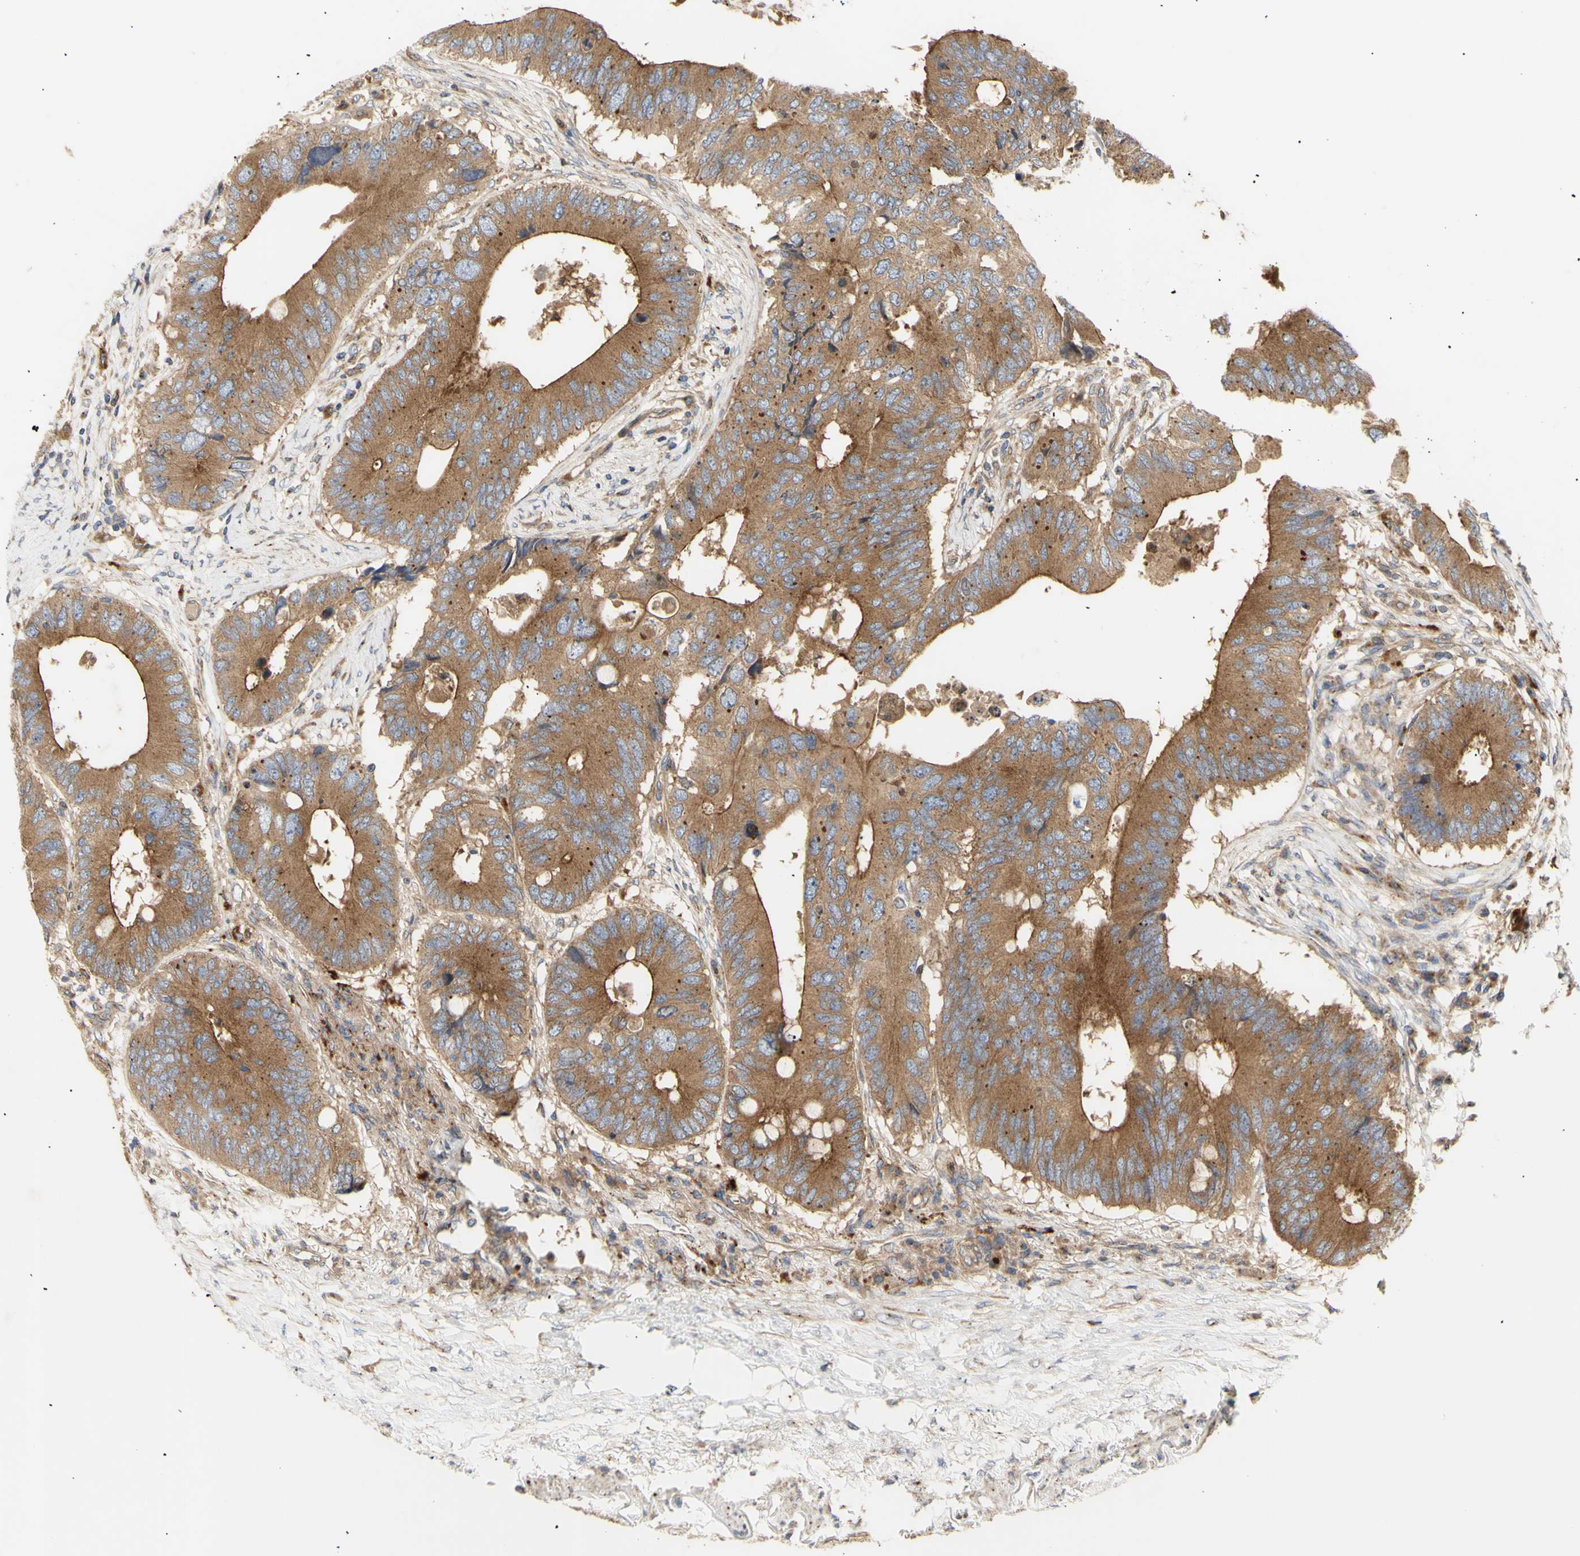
{"staining": {"intensity": "moderate", "quantity": ">75%", "location": "cytoplasmic/membranous"}, "tissue": "colorectal cancer", "cell_type": "Tumor cells", "image_type": "cancer", "snomed": [{"axis": "morphology", "description": "Adenocarcinoma, NOS"}, {"axis": "topography", "description": "Colon"}], "caption": "Human colorectal cancer stained with a brown dye shows moderate cytoplasmic/membranous positive staining in about >75% of tumor cells.", "gene": "TUBG2", "patient": {"sex": "male", "age": 71}}